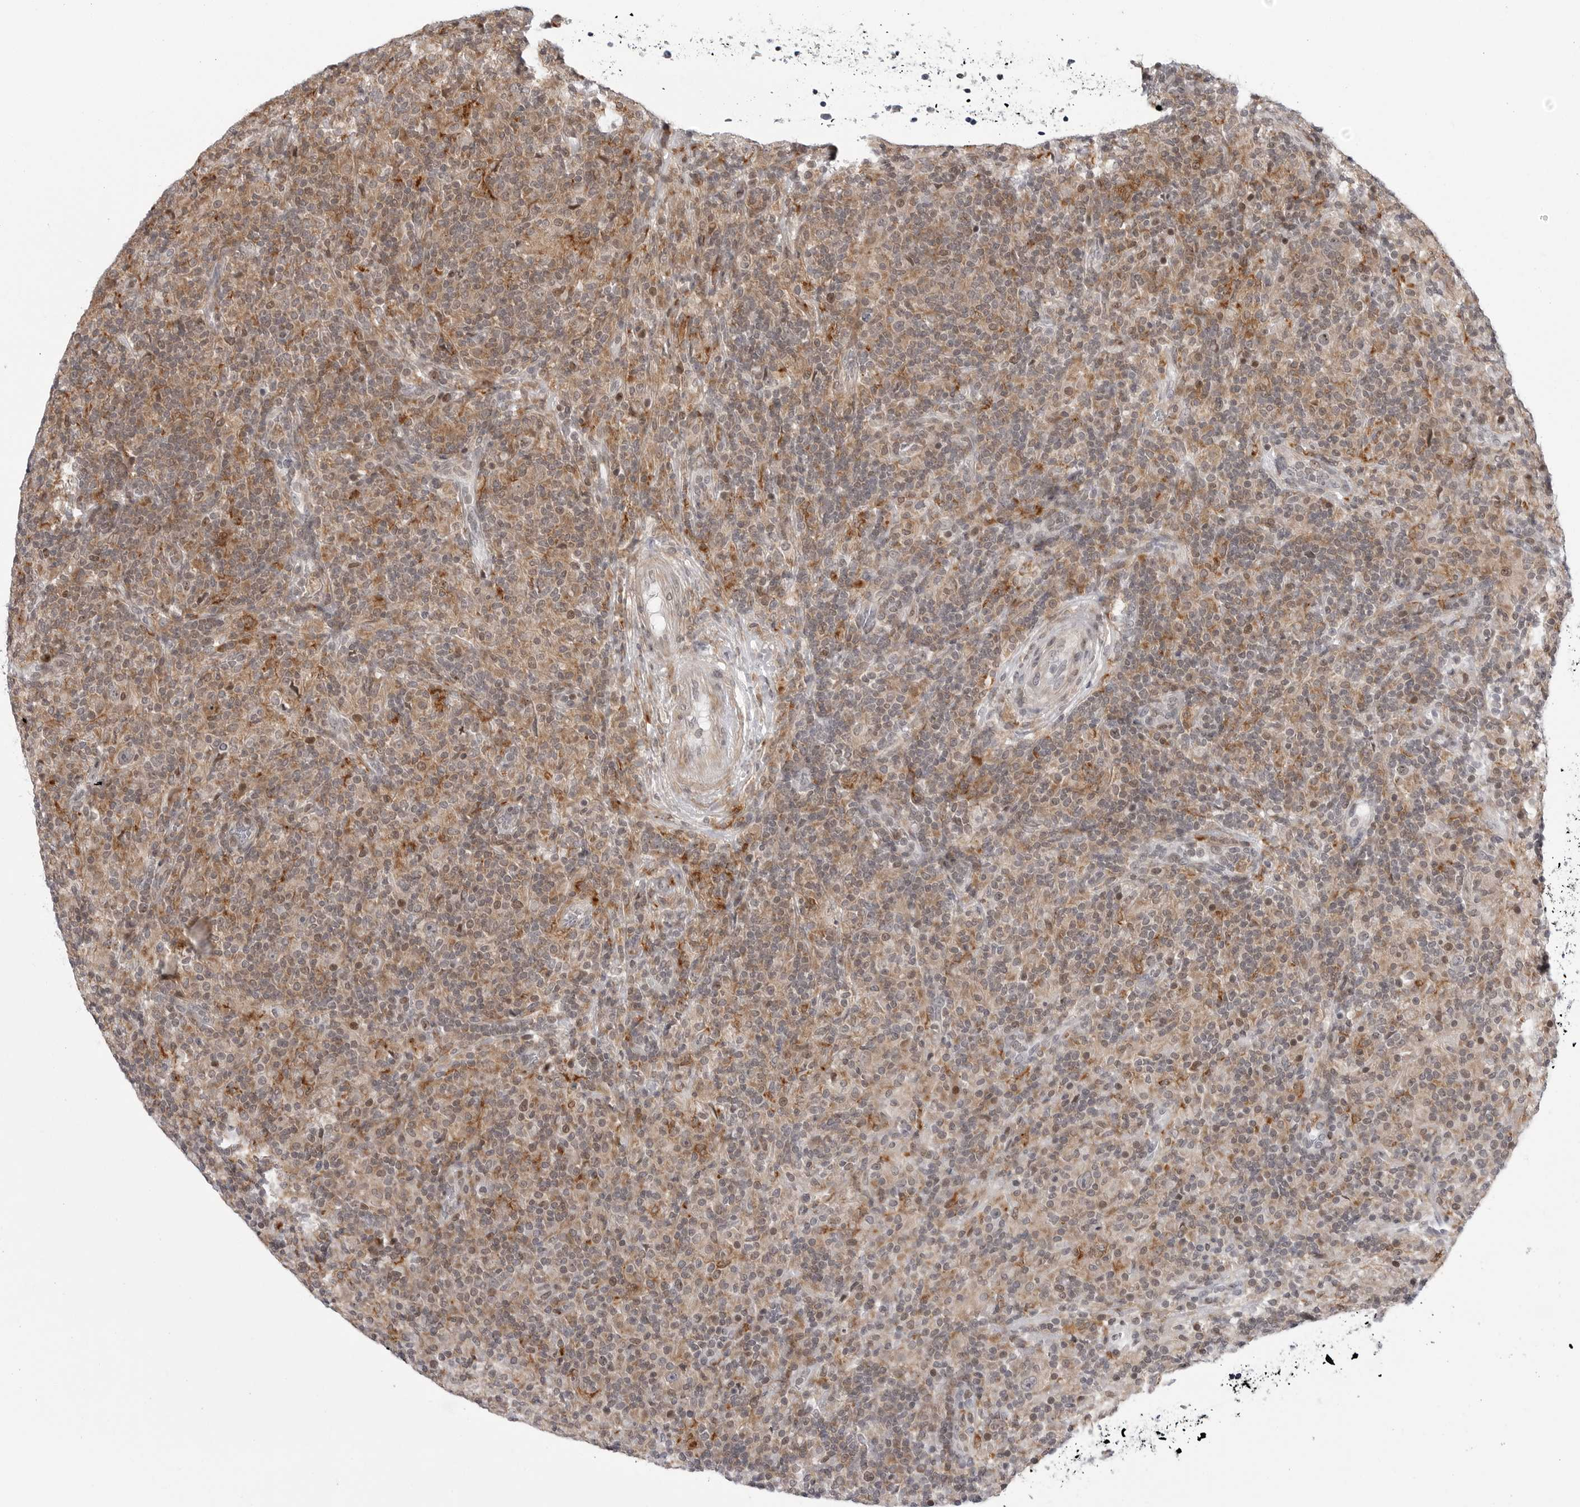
{"staining": {"intensity": "negative", "quantity": "none", "location": "none"}, "tissue": "lymphoma", "cell_type": "Tumor cells", "image_type": "cancer", "snomed": [{"axis": "morphology", "description": "Hodgkin's disease, NOS"}, {"axis": "topography", "description": "Lymph node"}], "caption": "Lymphoma stained for a protein using immunohistochemistry (IHC) demonstrates no positivity tumor cells.", "gene": "FAM135B", "patient": {"sex": "male", "age": 70}}